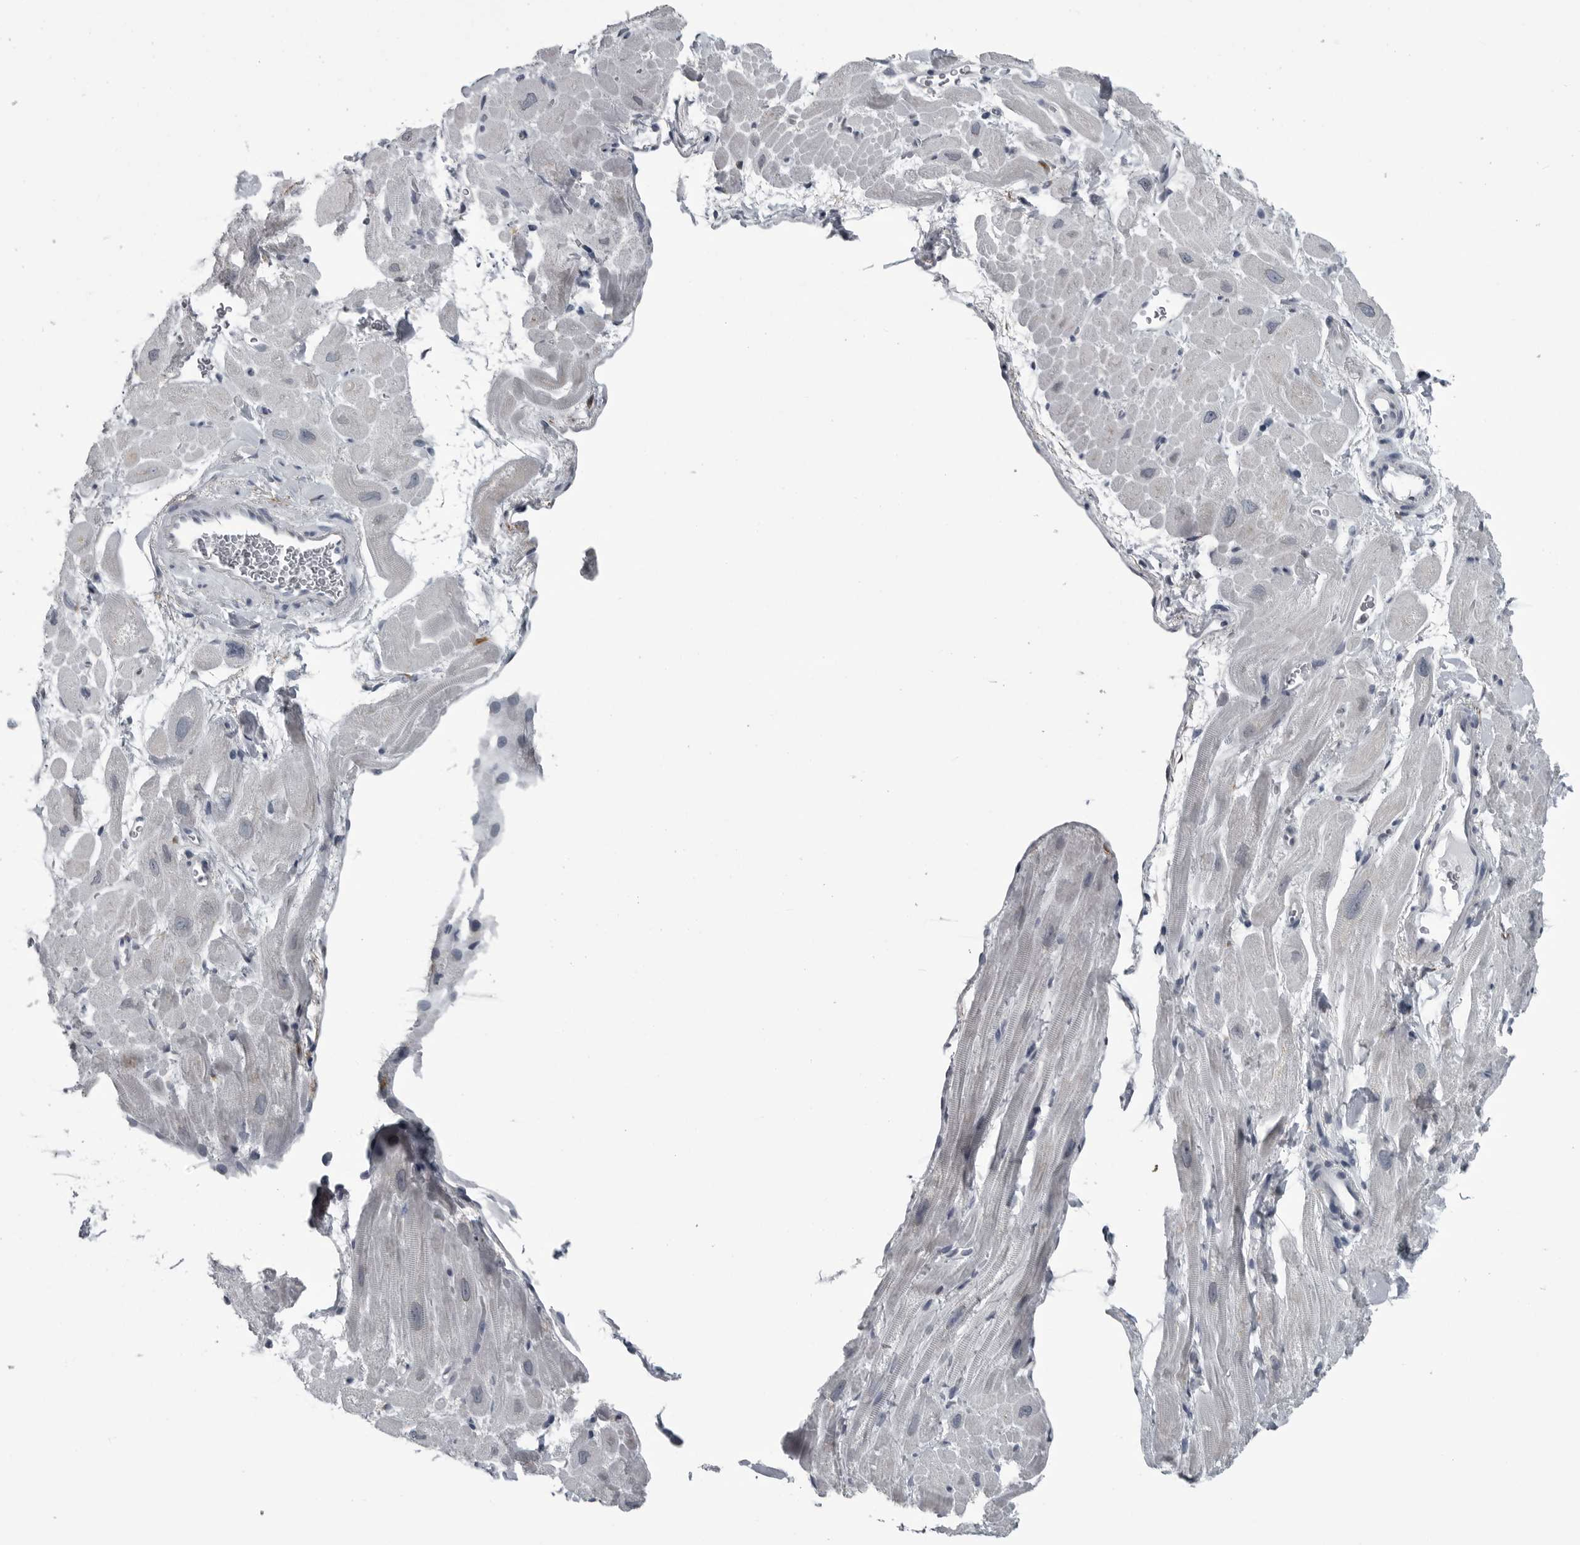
{"staining": {"intensity": "negative", "quantity": "none", "location": "none"}, "tissue": "heart muscle", "cell_type": "Cardiomyocytes", "image_type": "normal", "snomed": [{"axis": "morphology", "description": "Normal tissue, NOS"}, {"axis": "topography", "description": "Heart"}], "caption": "Immunohistochemistry of normal human heart muscle demonstrates no positivity in cardiomyocytes. (Stains: DAB IHC with hematoxylin counter stain, Microscopy: brightfield microscopy at high magnification).", "gene": "MYOC", "patient": {"sex": "male", "age": 49}}